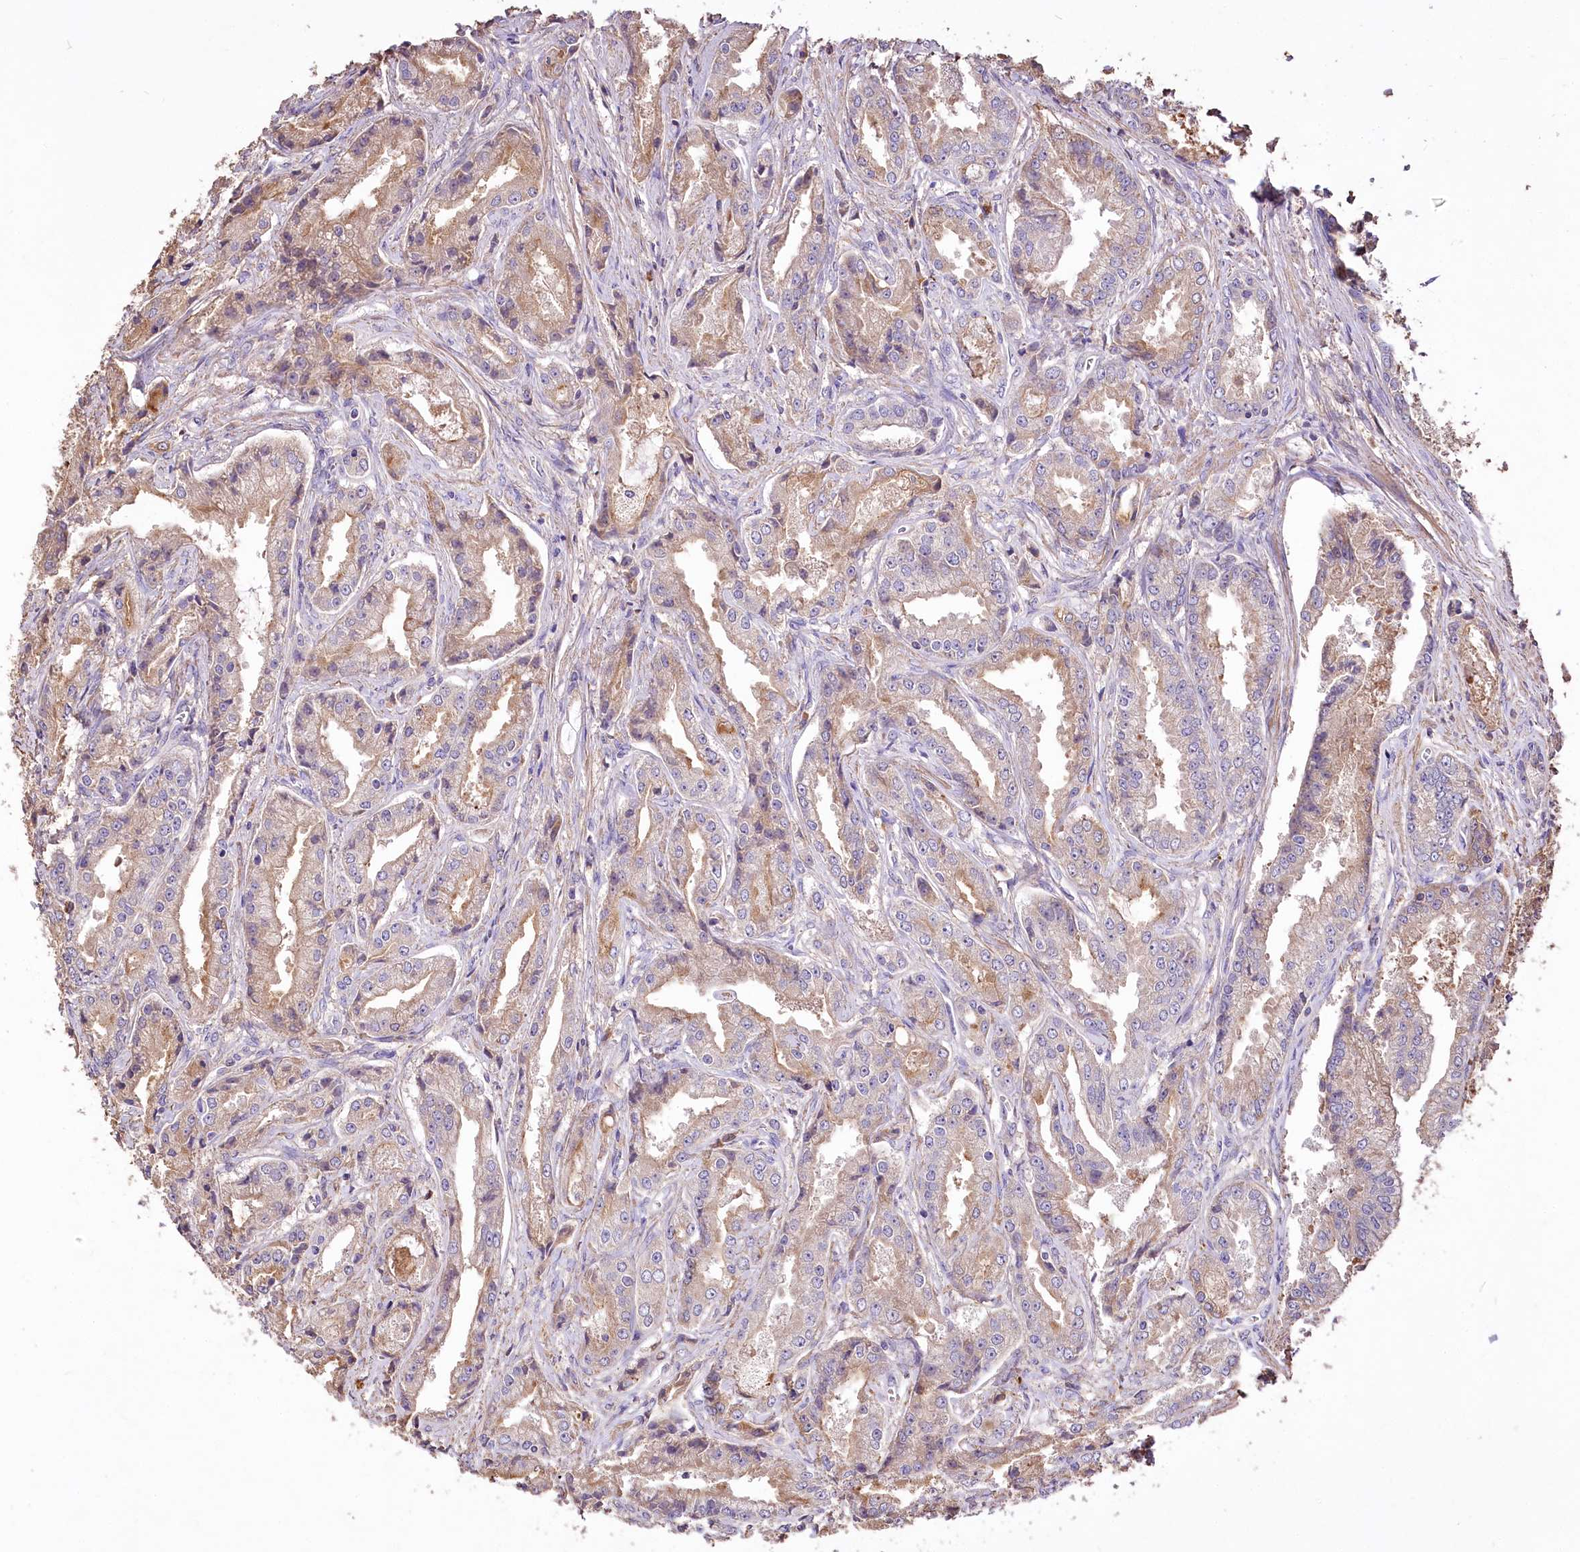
{"staining": {"intensity": "moderate", "quantity": "25%-75%", "location": "cytoplasmic/membranous"}, "tissue": "prostate cancer", "cell_type": "Tumor cells", "image_type": "cancer", "snomed": [{"axis": "morphology", "description": "Adenocarcinoma, High grade"}, {"axis": "topography", "description": "Prostate"}], "caption": "Prostate cancer stained for a protein (brown) shows moderate cytoplasmic/membranous positive staining in approximately 25%-75% of tumor cells.", "gene": "PCYOX1L", "patient": {"sex": "male", "age": 72}}